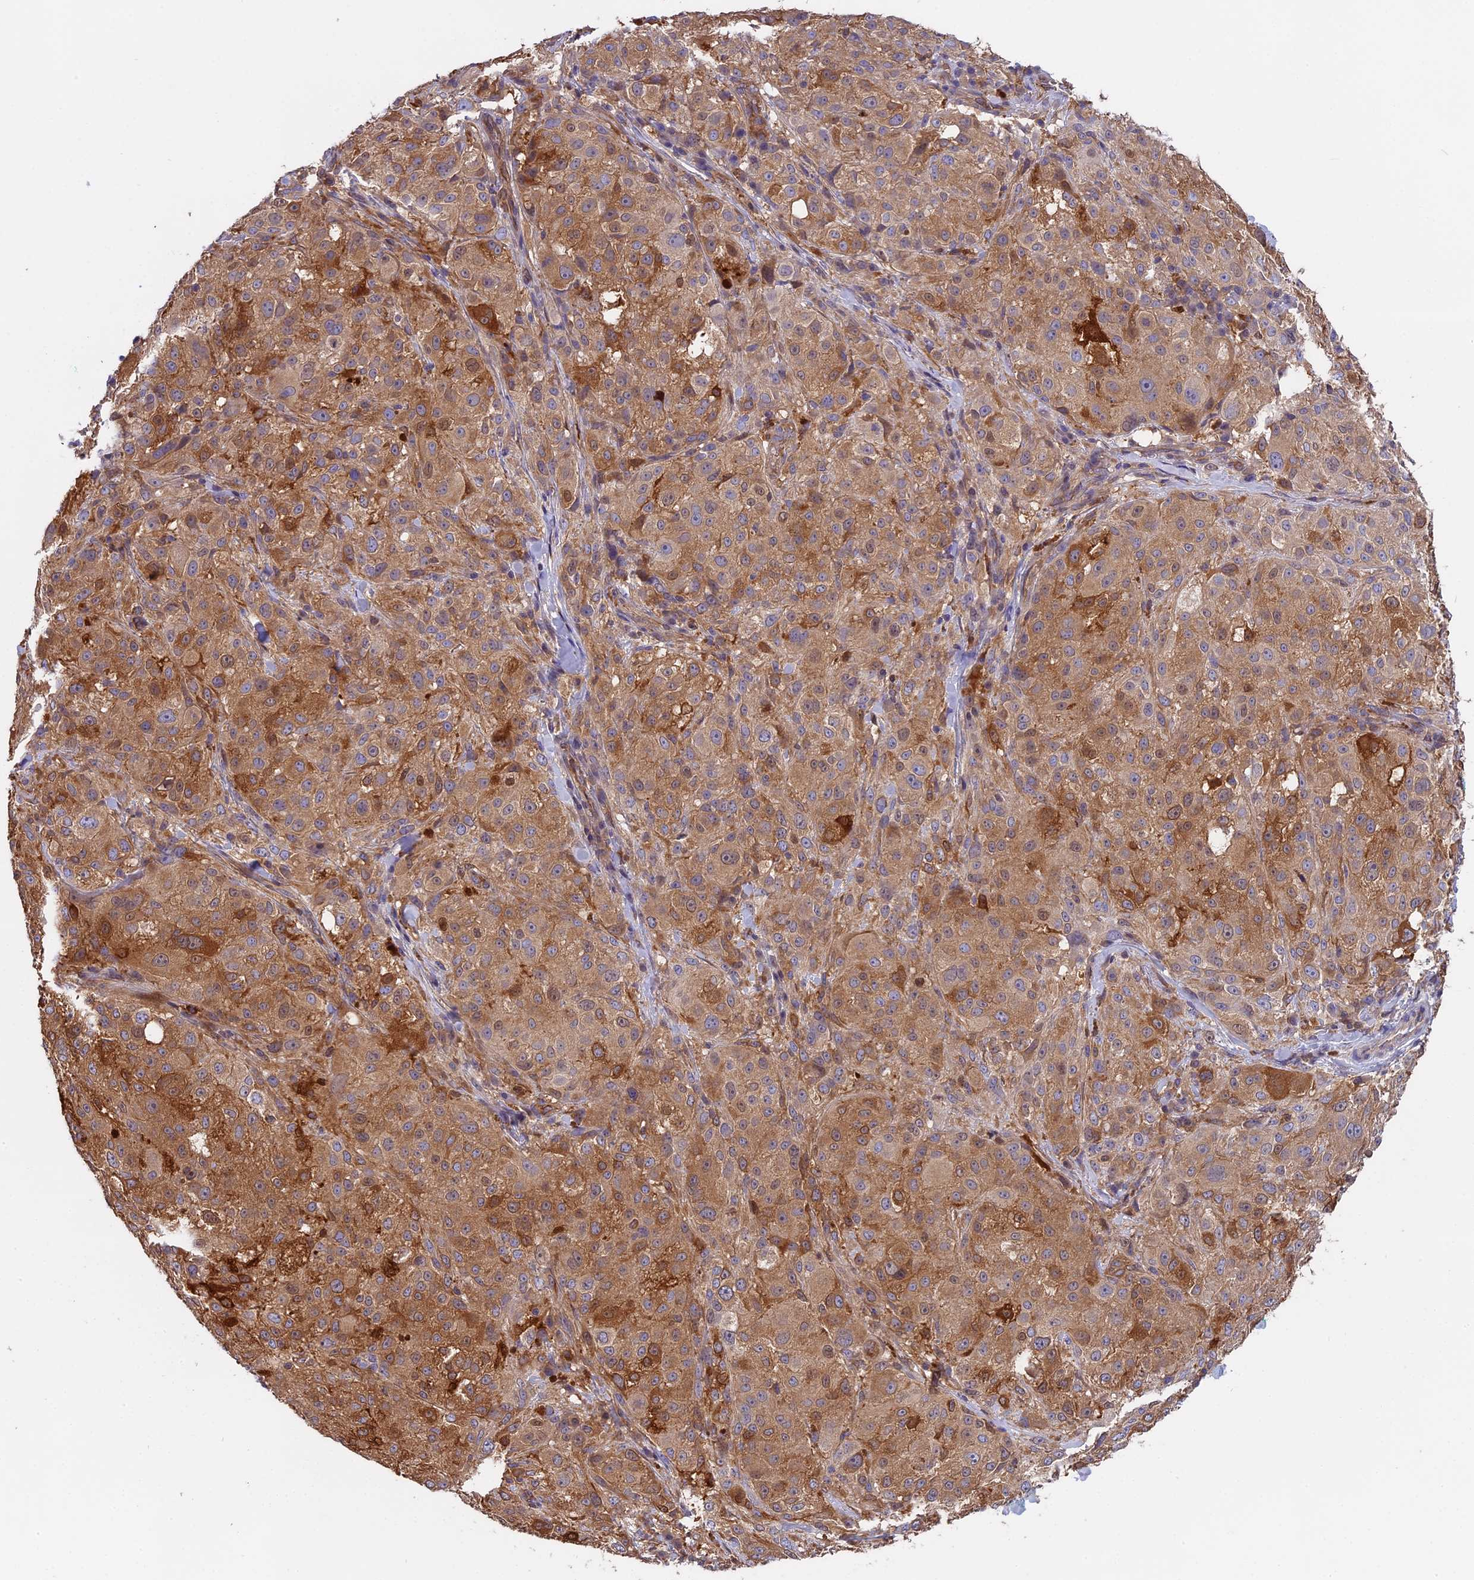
{"staining": {"intensity": "moderate", "quantity": ">75%", "location": "cytoplasmic/membranous"}, "tissue": "melanoma", "cell_type": "Tumor cells", "image_type": "cancer", "snomed": [{"axis": "morphology", "description": "Necrosis, NOS"}, {"axis": "morphology", "description": "Malignant melanoma, NOS"}, {"axis": "topography", "description": "Skin"}], "caption": "Human malignant melanoma stained with a protein marker reveals moderate staining in tumor cells.", "gene": "FAM118B", "patient": {"sex": "female", "age": 87}}